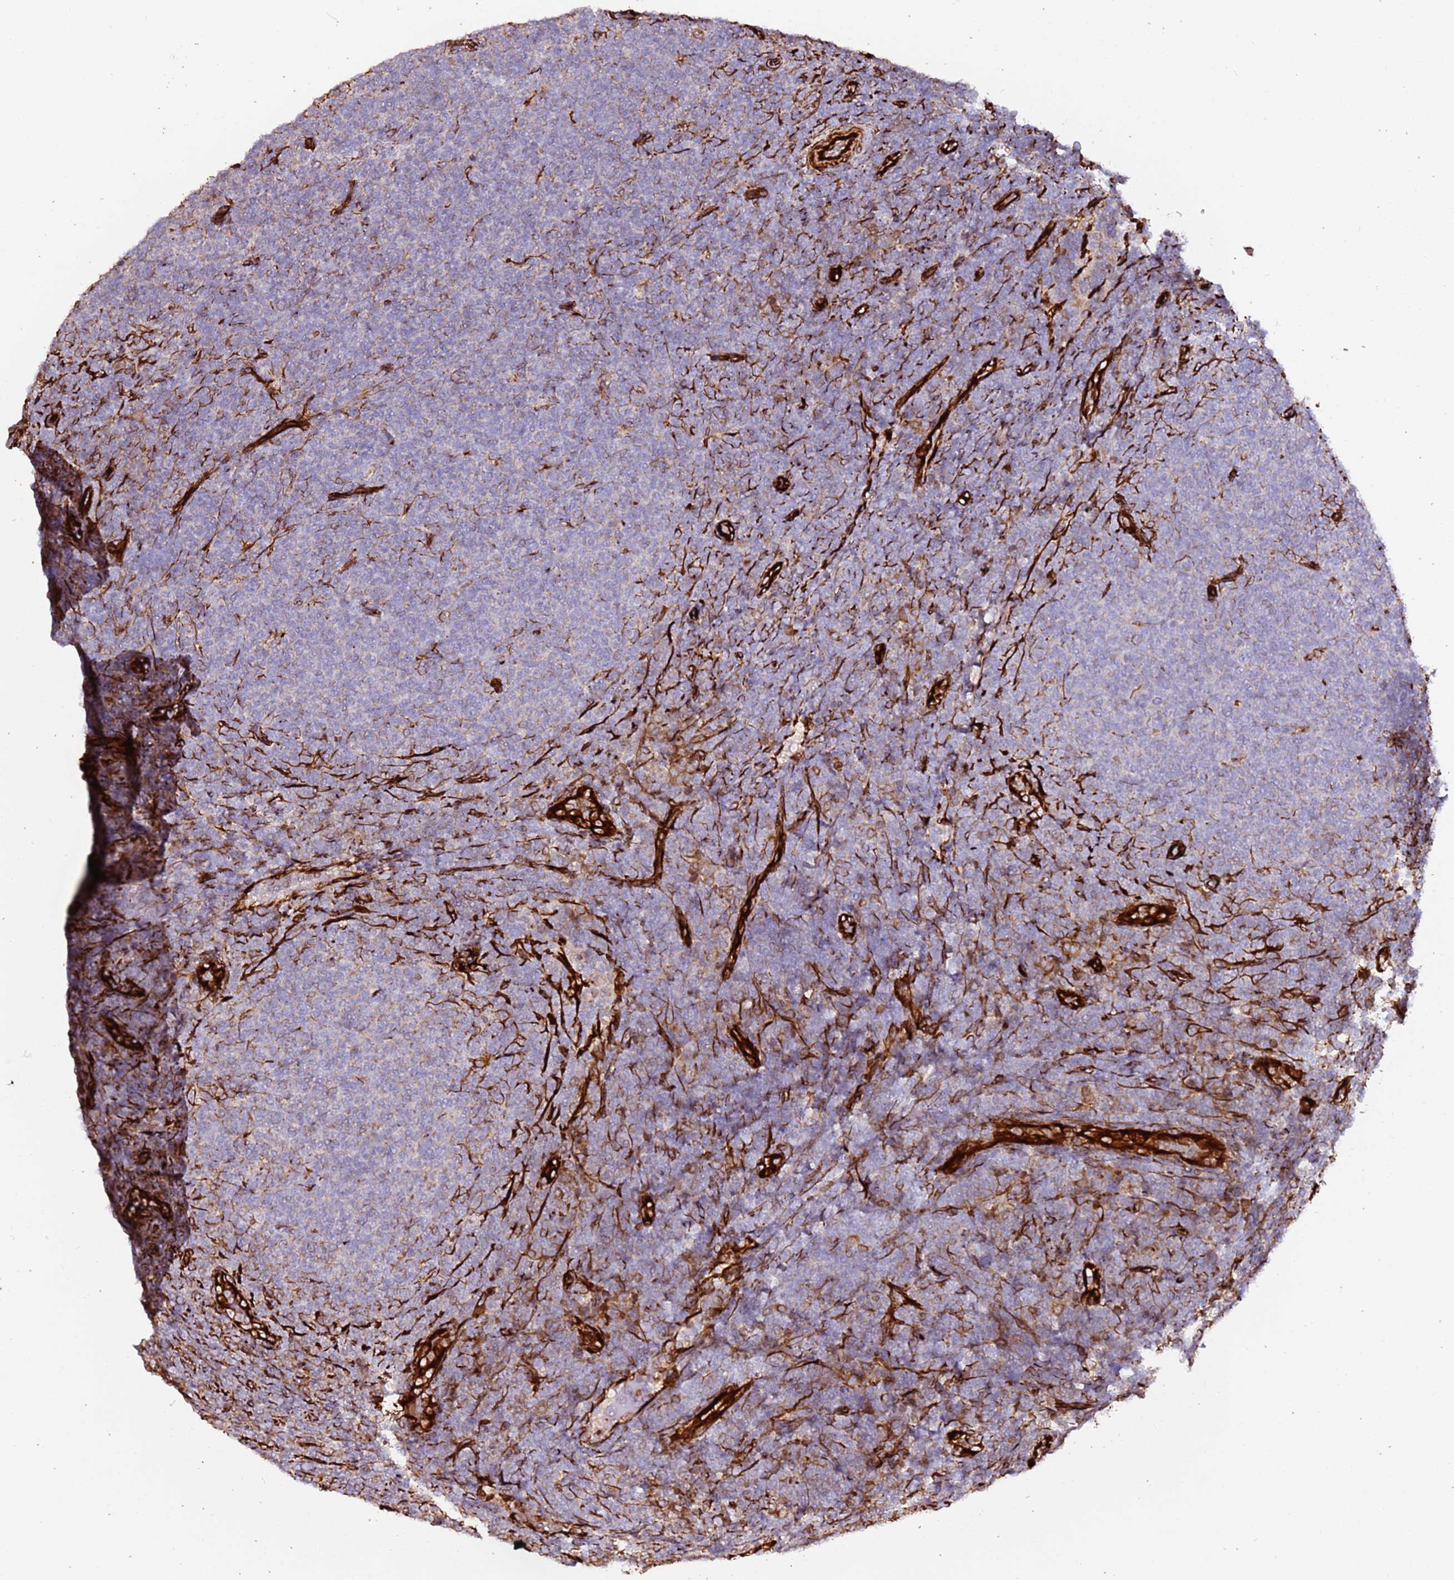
{"staining": {"intensity": "negative", "quantity": "none", "location": "none"}, "tissue": "lymphoma", "cell_type": "Tumor cells", "image_type": "cancer", "snomed": [{"axis": "morphology", "description": "Malignant lymphoma, non-Hodgkin's type, Low grade"}, {"axis": "topography", "description": "Lymph node"}], "caption": "An immunohistochemistry (IHC) photomicrograph of lymphoma is shown. There is no staining in tumor cells of lymphoma.", "gene": "MRGPRE", "patient": {"sex": "male", "age": 66}}